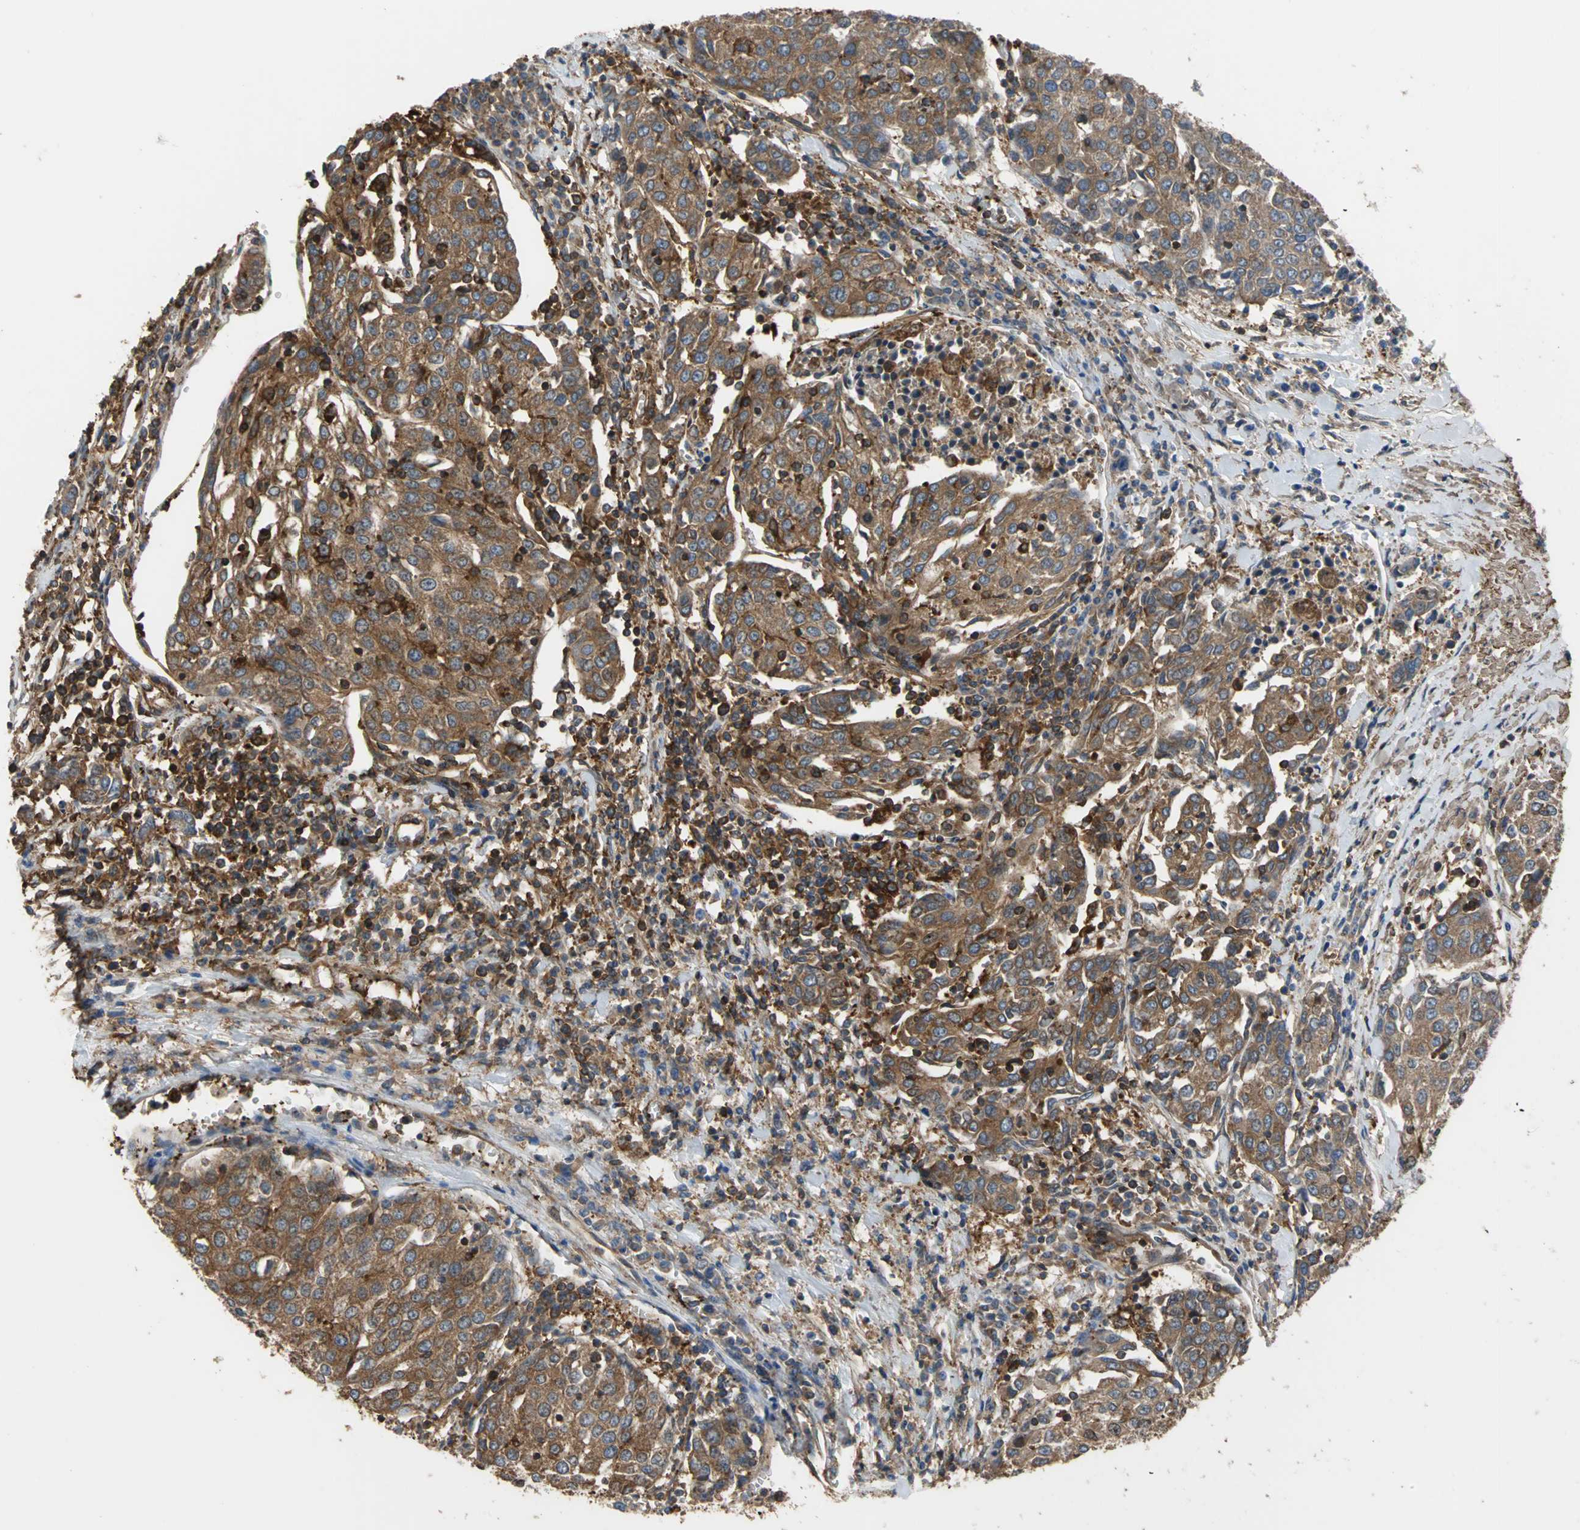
{"staining": {"intensity": "strong", "quantity": ">75%", "location": "cytoplasmic/membranous"}, "tissue": "urothelial cancer", "cell_type": "Tumor cells", "image_type": "cancer", "snomed": [{"axis": "morphology", "description": "Urothelial carcinoma, High grade"}, {"axis": "topography", "description": "Urinary bladder"}], "caption": "Immunohistochemistry (IHC) (DAB (3,3'-diaminobenzidine)) staining of human urothelial cancer exhibits strong cytoplasmic/membranous protein positivity in about >75% of tumor cells.", "gene": "TLN1", "patient": {"sex": "female", "age": 85}}